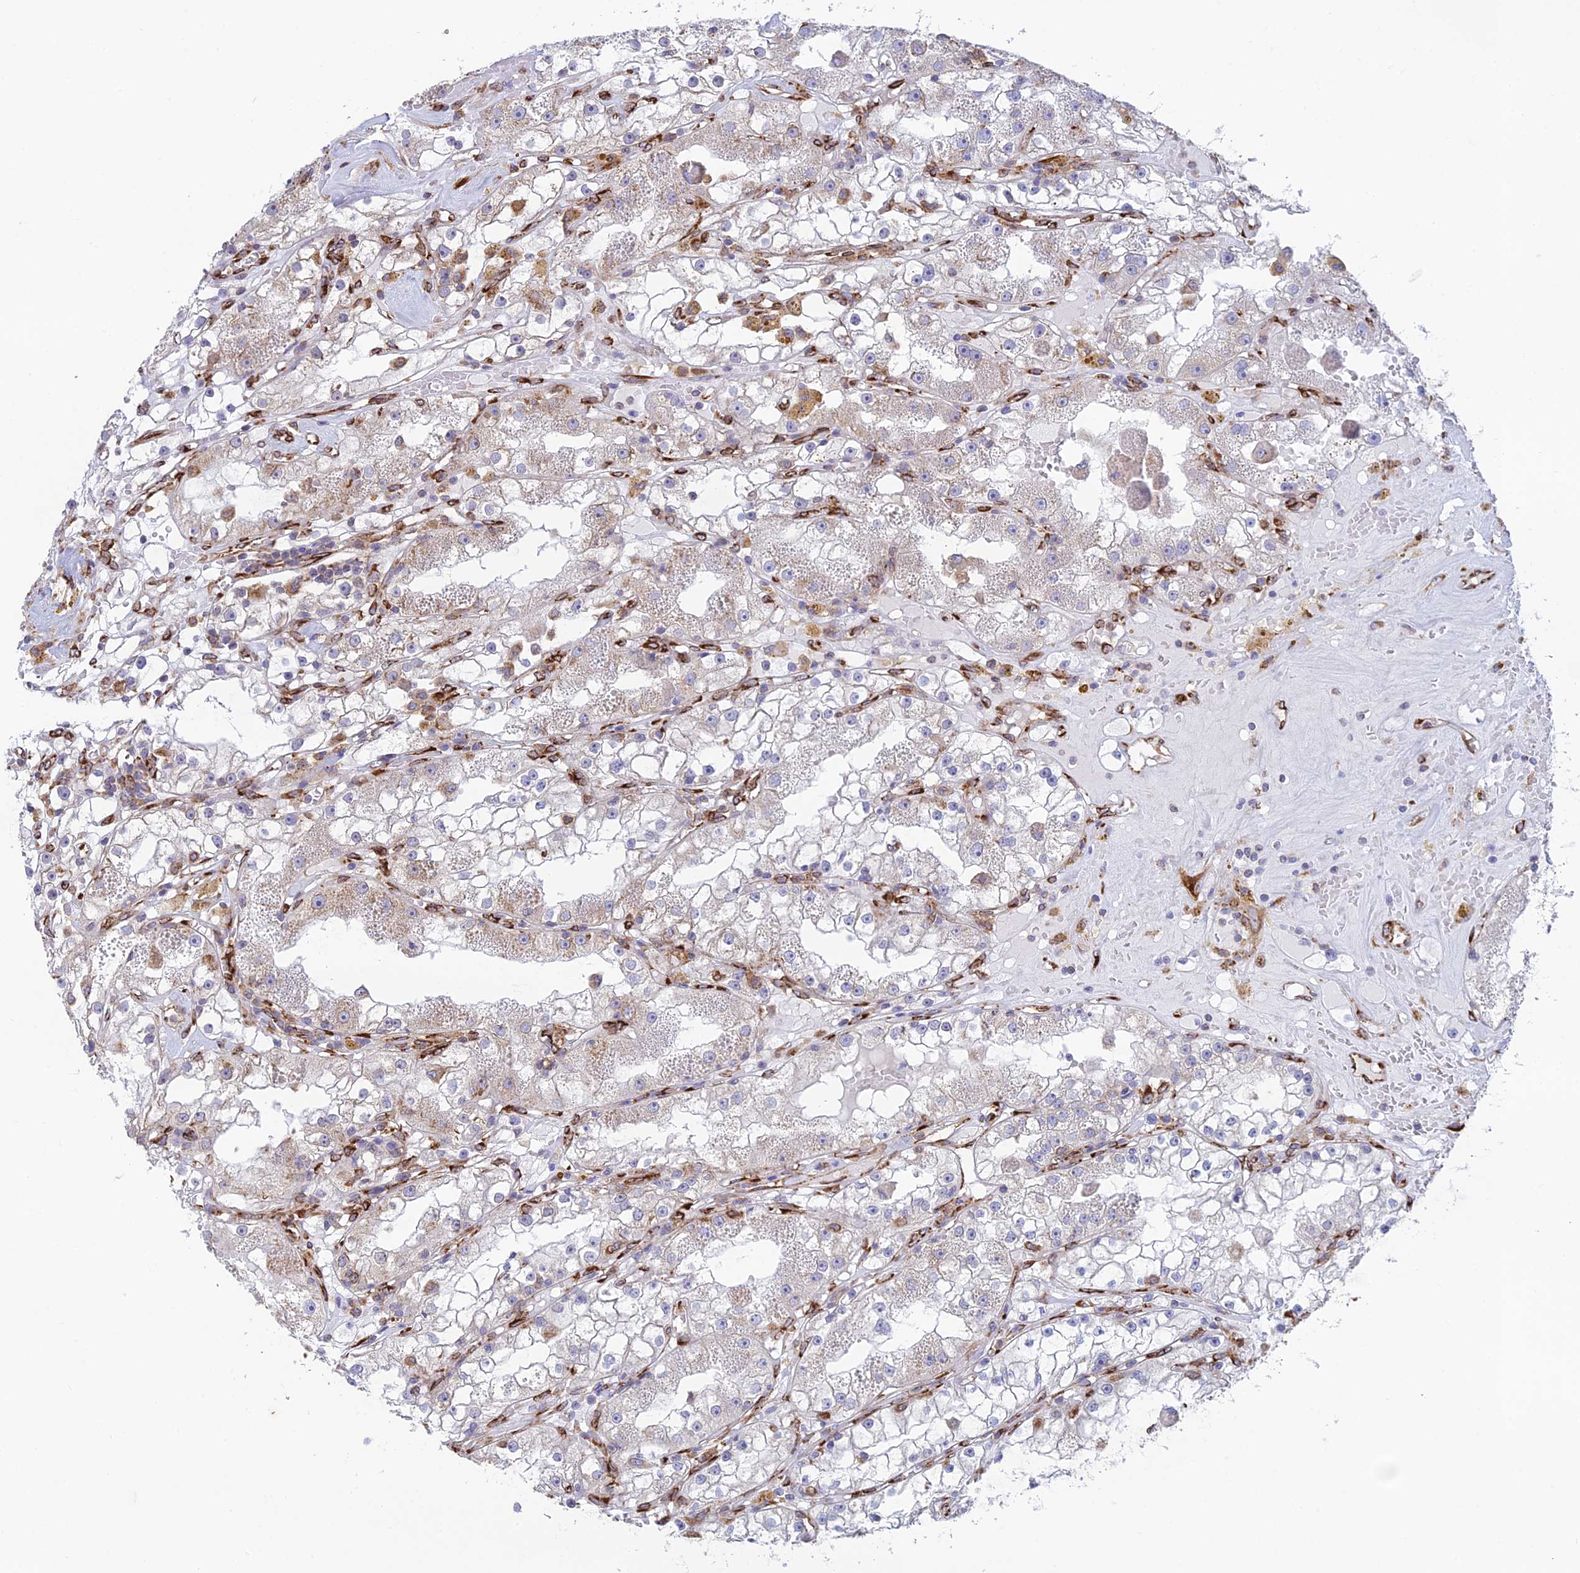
{"staining": {"intensity": "weak", "quantity": "<25%", "location": "cytoplasmic/membranous"}, "tissue": "renal cancer", "cell_type": "Tumor cells", "image_type": "cancer", "snomed": [{"axis": "morphology", "description": "Adenocarcinoma, NOS"}, {"axis": "topography", "description": "Kidney"}], "caption": "Immunohistochemical staining of renal adenocarcinoma demonstrates no significant staining in tumor cells.", "gene": "CCDC69", "patient": {"sex": "male", "age": 56}}